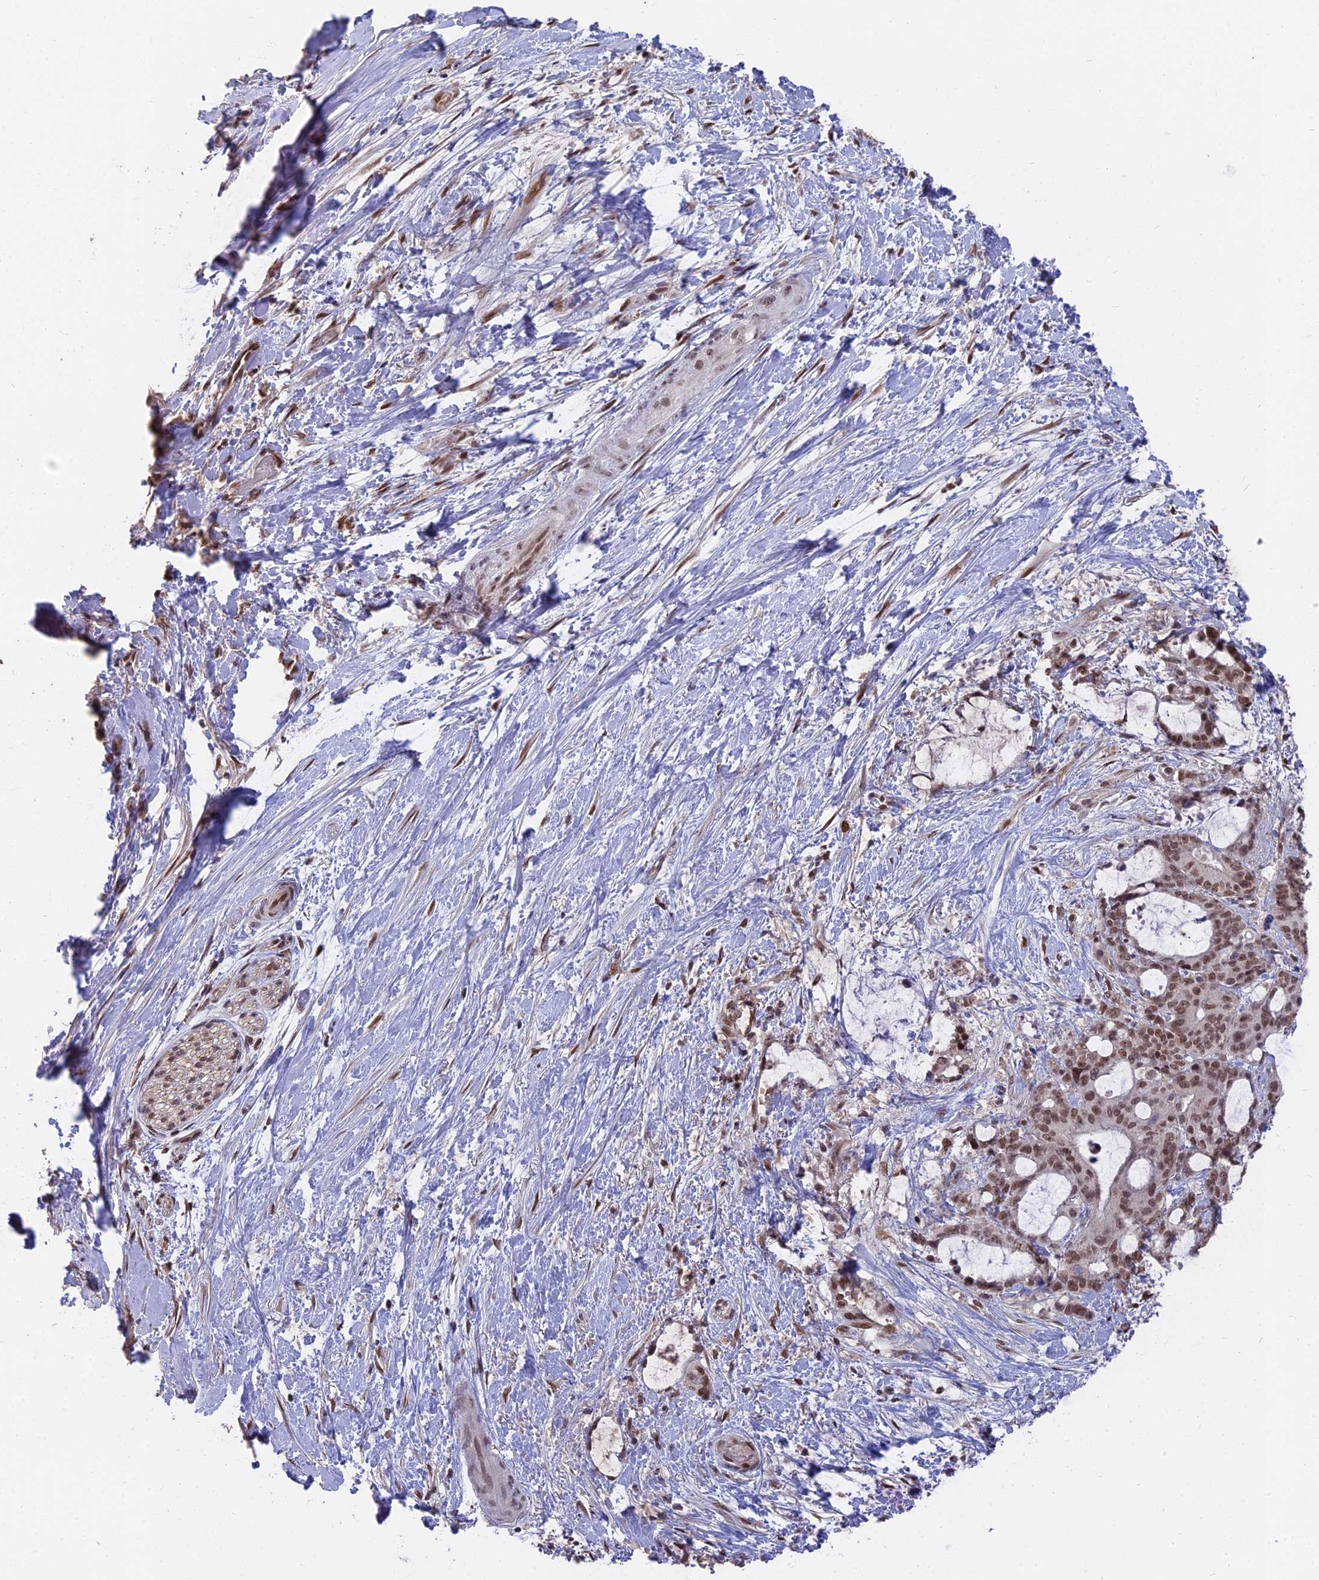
{"staining": {"intensity": "moderate", "quantity": ">75%", "location": "nuclear"}, "tissue": "liver cancer", "cell_type": "Tumor cells", "image_type": "cancer", "snomed": [{"axis": "morphology", "description": "Normal tissue, NOS"}, {"axis": "morphology", "description": "Cholangiocarcinoma"}, {"axis": "topography", "description": "Liver"}, {"axis": "topography", "description": "Peripheral nerve tissue"}], "caption": "This photomicrograph demonstrates liver cancer stained with immunohistochemistry to label a protein in brown. The nuclear of tumor cells show moderate positivity for the protein. Nuclei are counter-stained blue.", "gene": "NR1H3", "patient": {"sex": "female", "age": 73}}